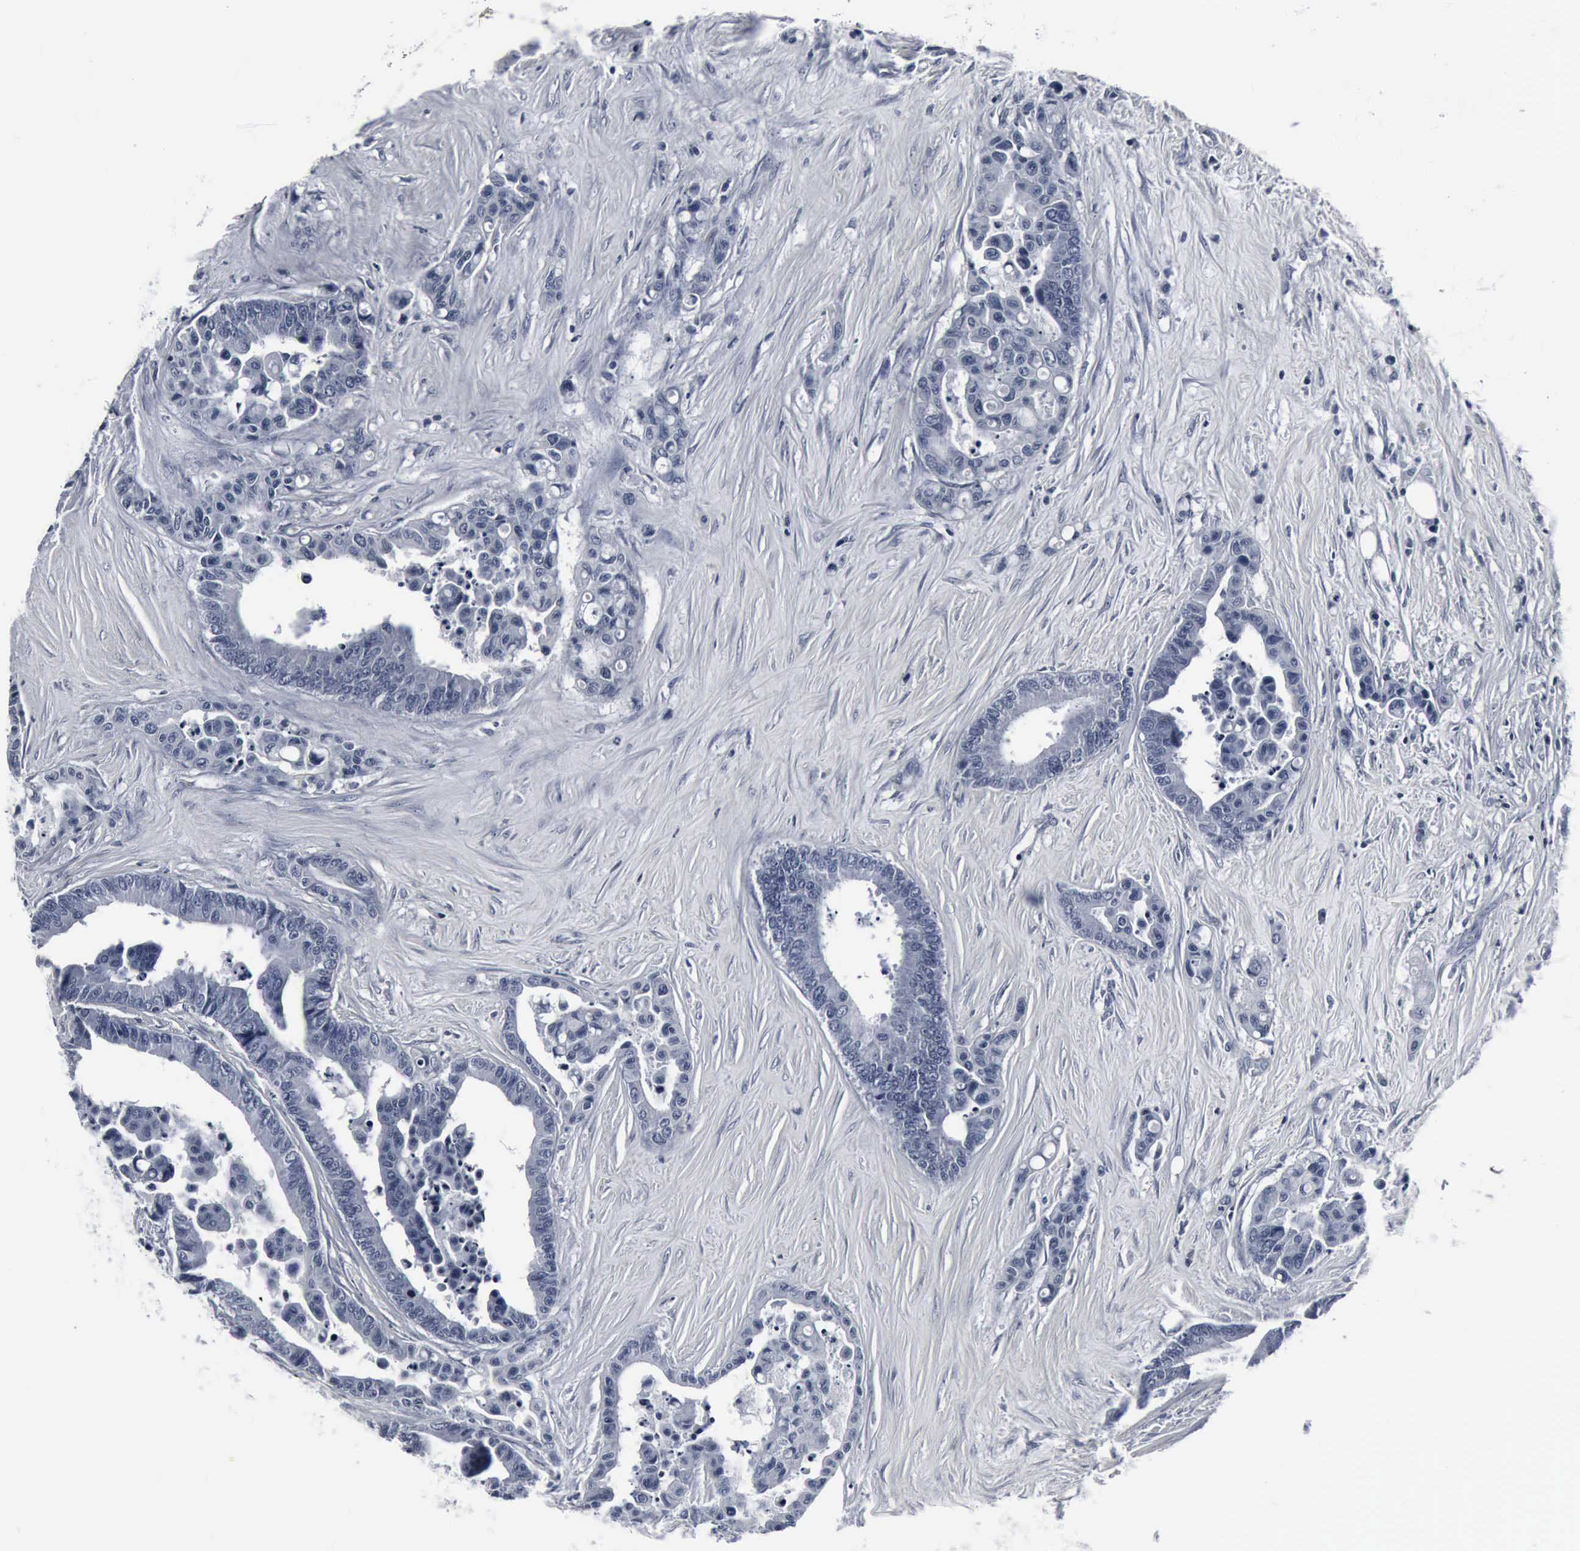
{"staining": {"intensity": "negative", "quantity": "none", "location": "none"}, "tissue": "colorectal cancer", "cell_type": "Tumor cells", "image_type": "cancer", "snomed": [{"axis": "morphology", "description": "Adenocarcinoma, NOS"}, {"axis": "topography", "description": "Colon"}], "caption": "High power microscopy histopathology image of an IHC micrograph of adenocarcinoma (colorectal), revealing no significant expression in tumor cells.", "gene": "SNAP25", "patient": {"sex": "male", "age": 82}}